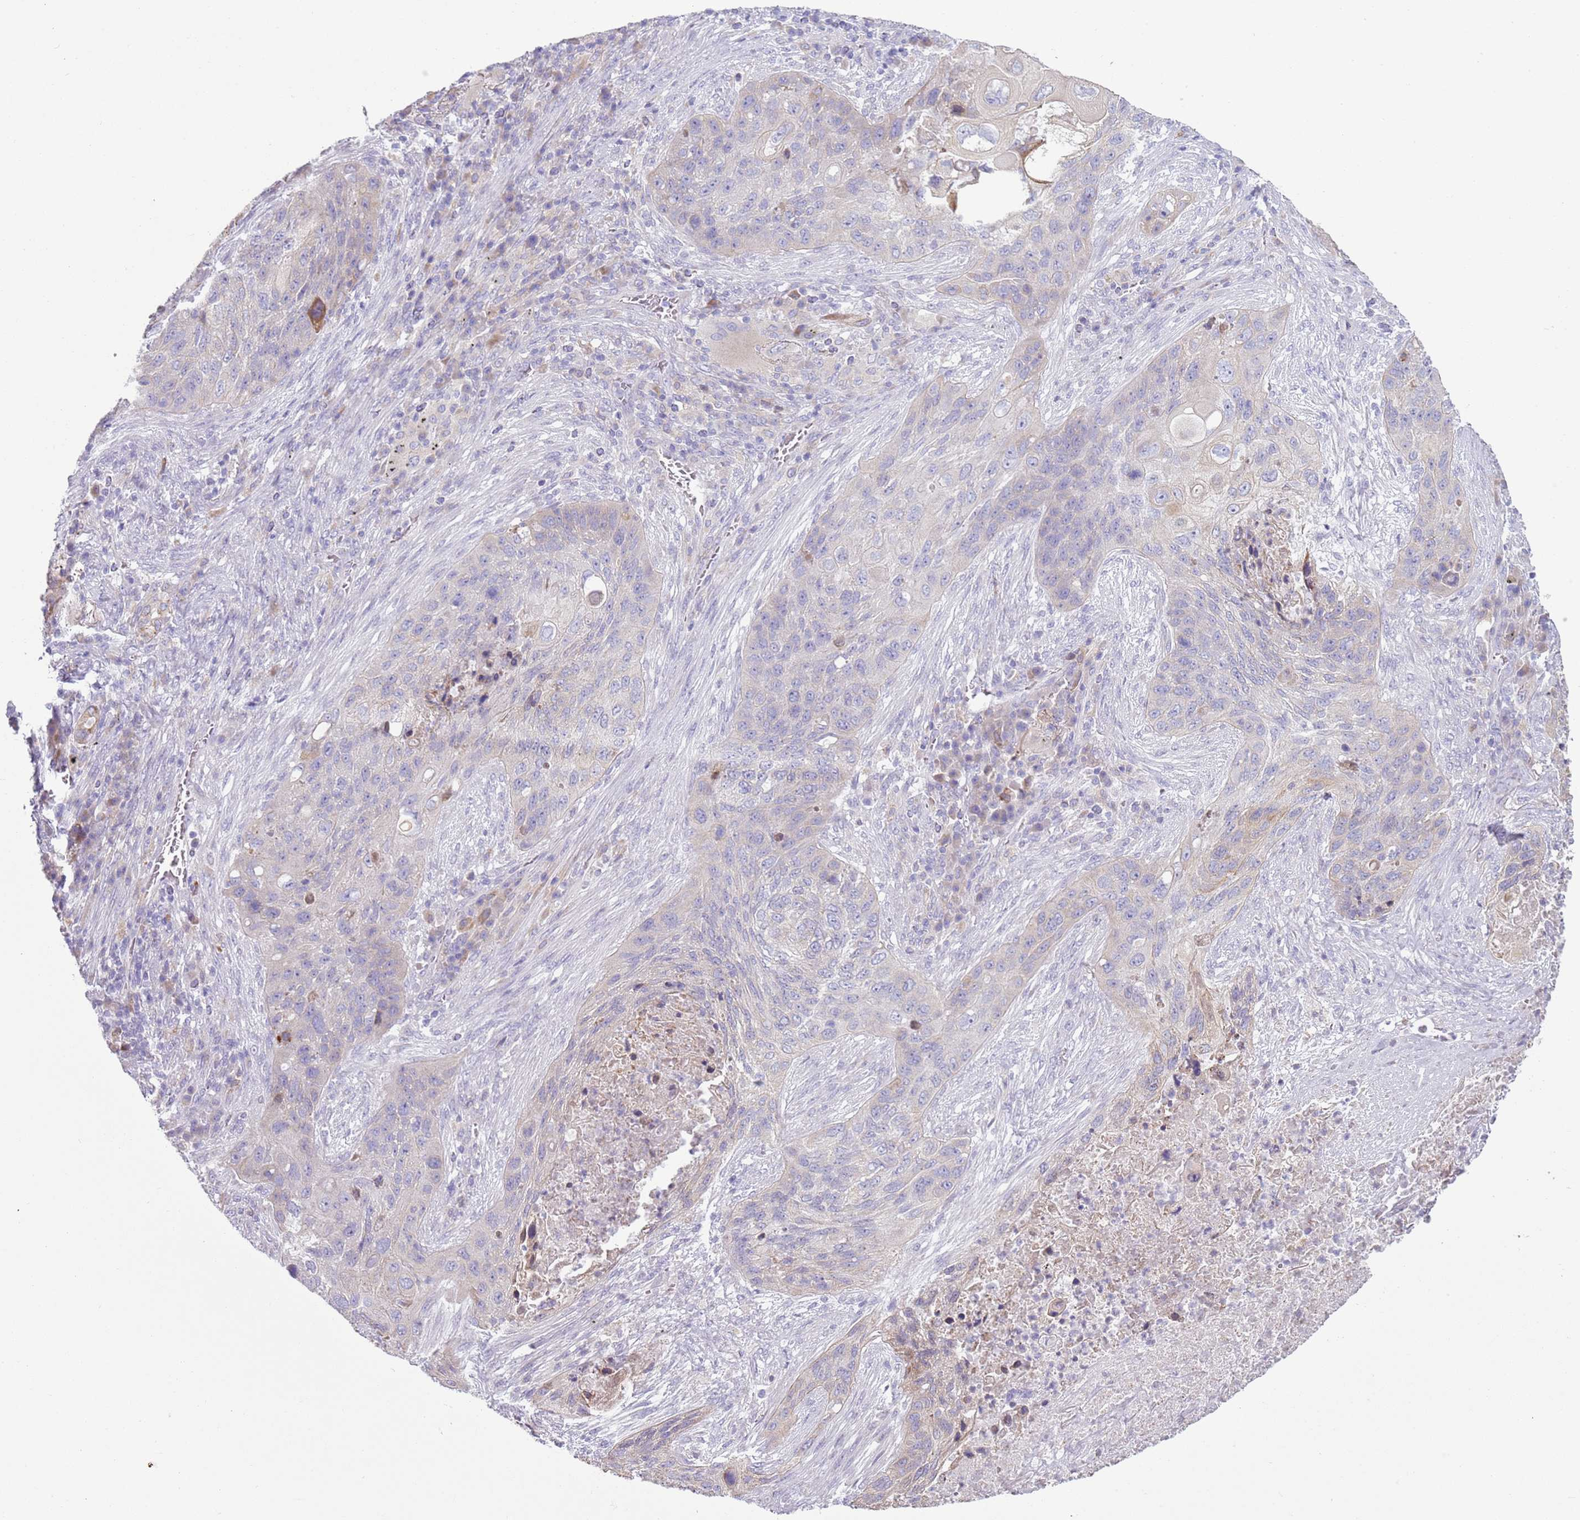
{"staining": {"intensity": "negative", "quantity": "none", "location": "none"}, "tissue": "lung cancer", "cell_type": "Tumor cells", "image_type": "cancer", "snomed": [{"axis": "morphology", "description": "Squamous cell carcinoma, NOS"}, {"axis": "topography", "description": "Lung"}], "caption": "Immunohistochemistry (IHC) micrograph of neoplastic tissue: lung cancer (squamous cell carcinoma) stained with DAB (3,3'-diaminobenzidine) demonstrates no significant protein staining in tumor cells.", "gene": "OAF", "patient": {"sex": "female", "age": 63}}